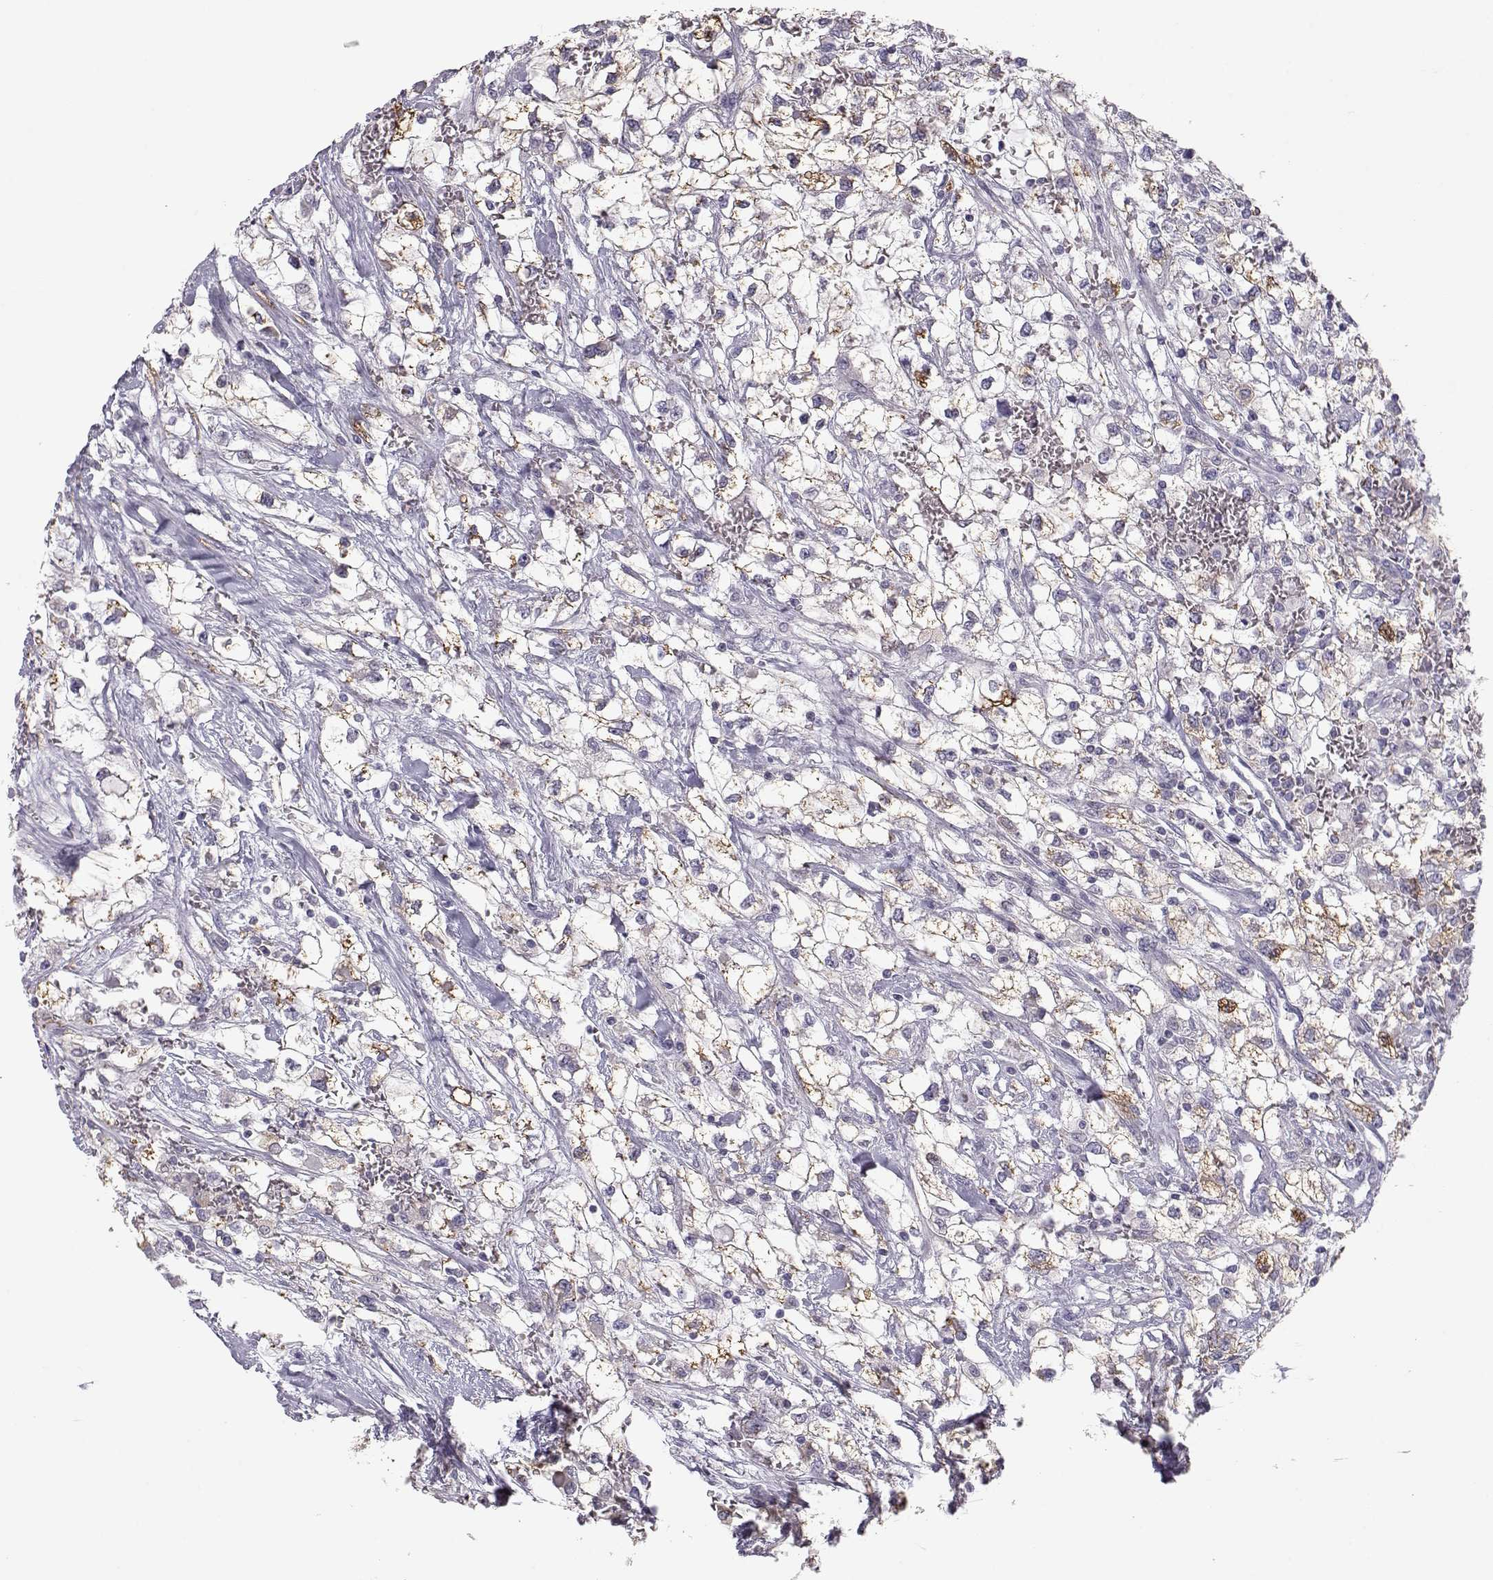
{"staining": {"intensity": "strong", "quantity": "25%-75%", "location": "cytoplasmic/membranous"}, "tissue": "renal cancer", "cell_type": "Tumor cells", "image_type": "cancer", "snomed": [{"axis": "morphology", "description": "Adenocarcinoma, NOS"}, {"axis": "topography", "description": "Kidney"}], "caption": "DAB immunohistochemical staining of human renal cancer displays strong cytoplasmic/membranous protein staining in approximately 25%-75% of tumor cells.", "gene": "NPVF", "patient": {"sex": "male", "age": 59}}